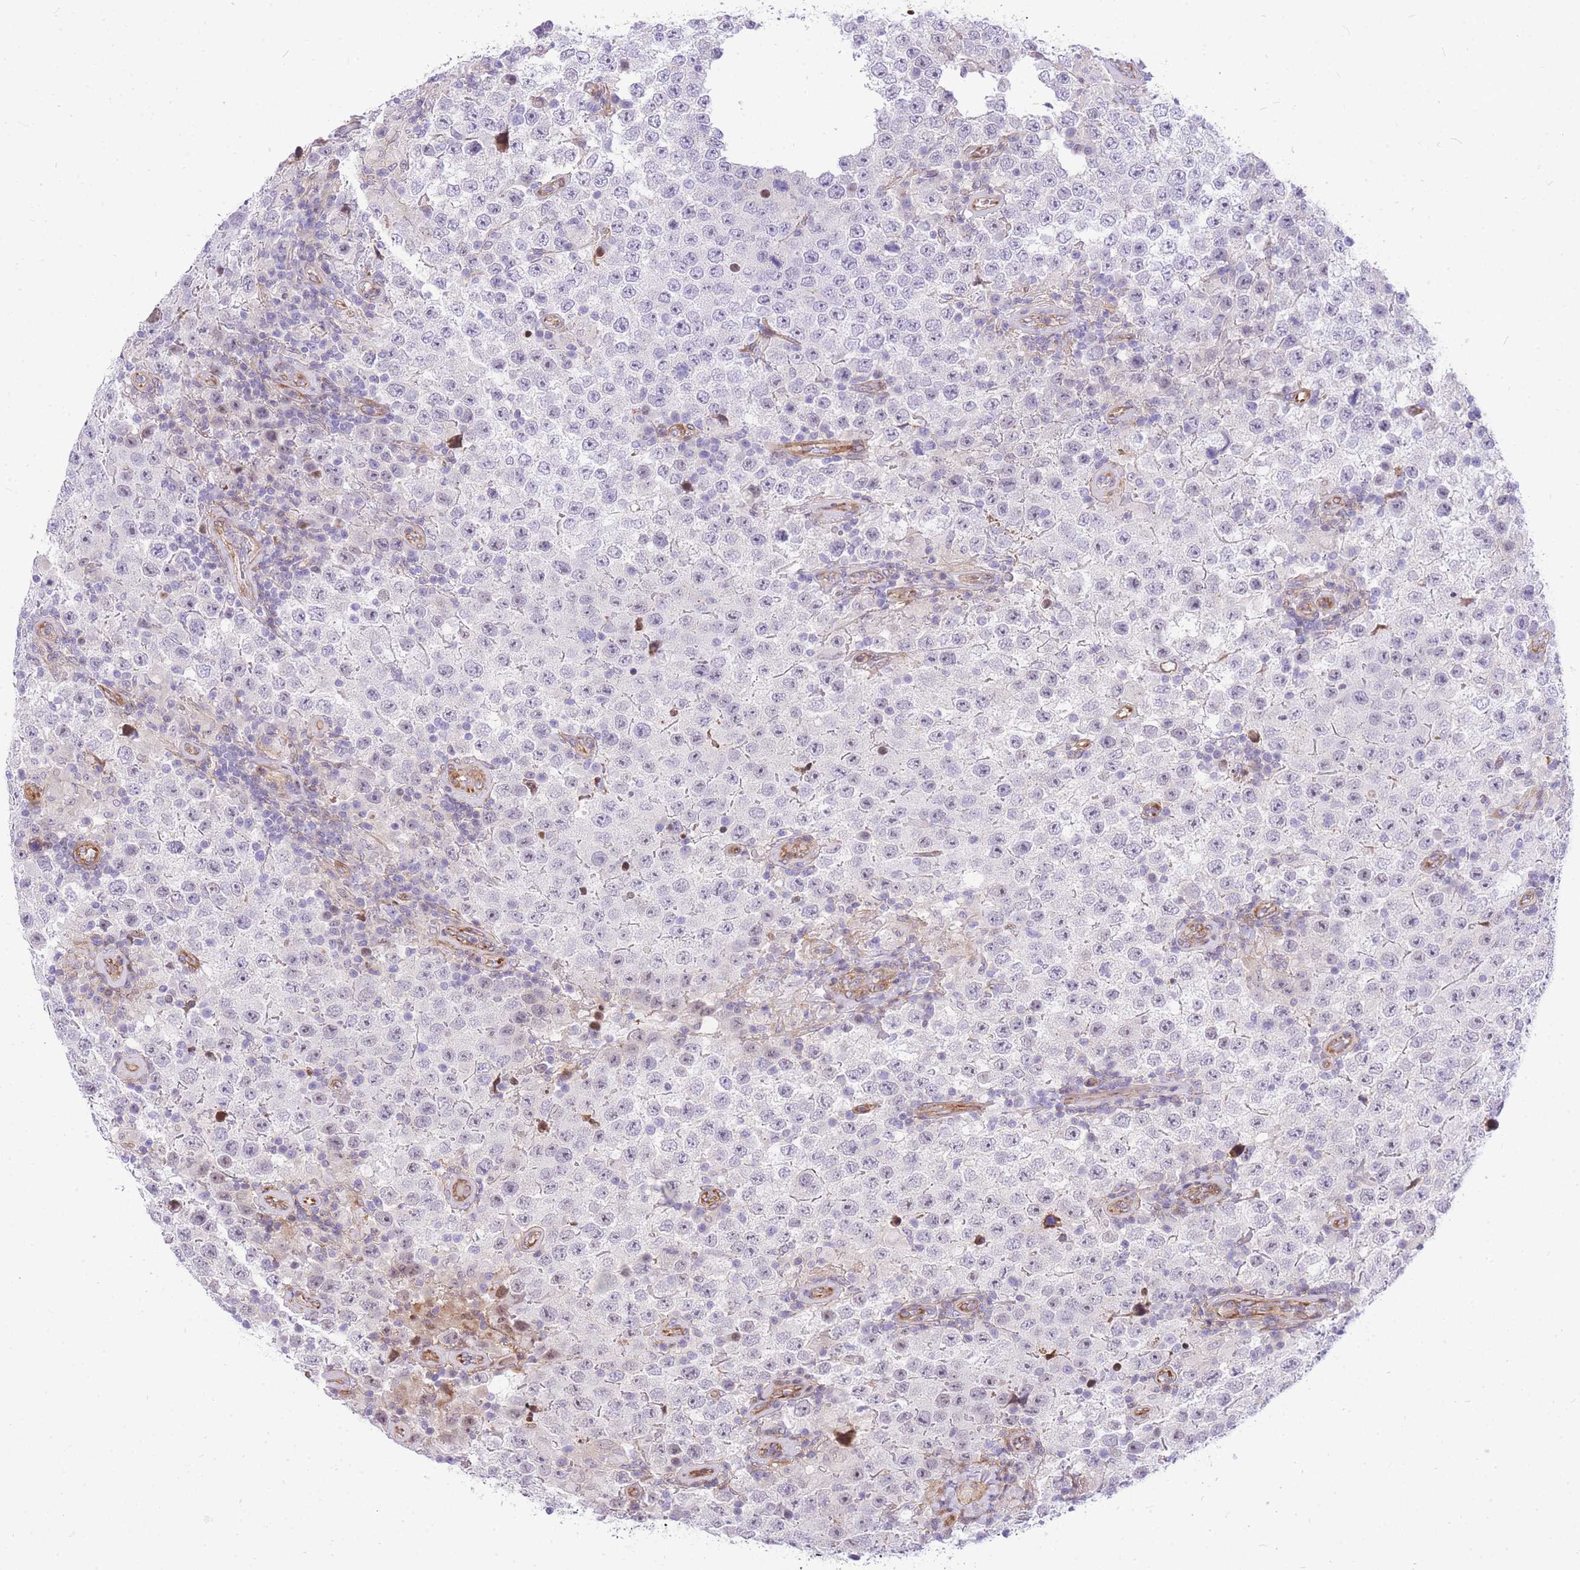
{"staining": {"intensity": "negative", "quantity": "none", "location": "none"}, "tissue": "testis cancer", "cell_type": "Tumor cells", "image_type": "cancer", "snomed": [{"axis": "morphology", "description": "Normal tissue, NOS"}, {"axis": "morphology", "description": "Urothelial carcinoma, High grade"}, {"axis": "morphology", "description": "Seminoma, NOS"}, {"axis": "morphology", "description": "Carcinoma, Embryonal, NOS"}, {"axis": "topography", "description": "Urinary bladder"}, {"axis": "topography", "description": "Testis"}], "caption": "Tumor cells show no significant positivity in embryonal carcinoma (testis).", "gene": "S100PBP", "patient": {"sex": "male", "age": 41}}